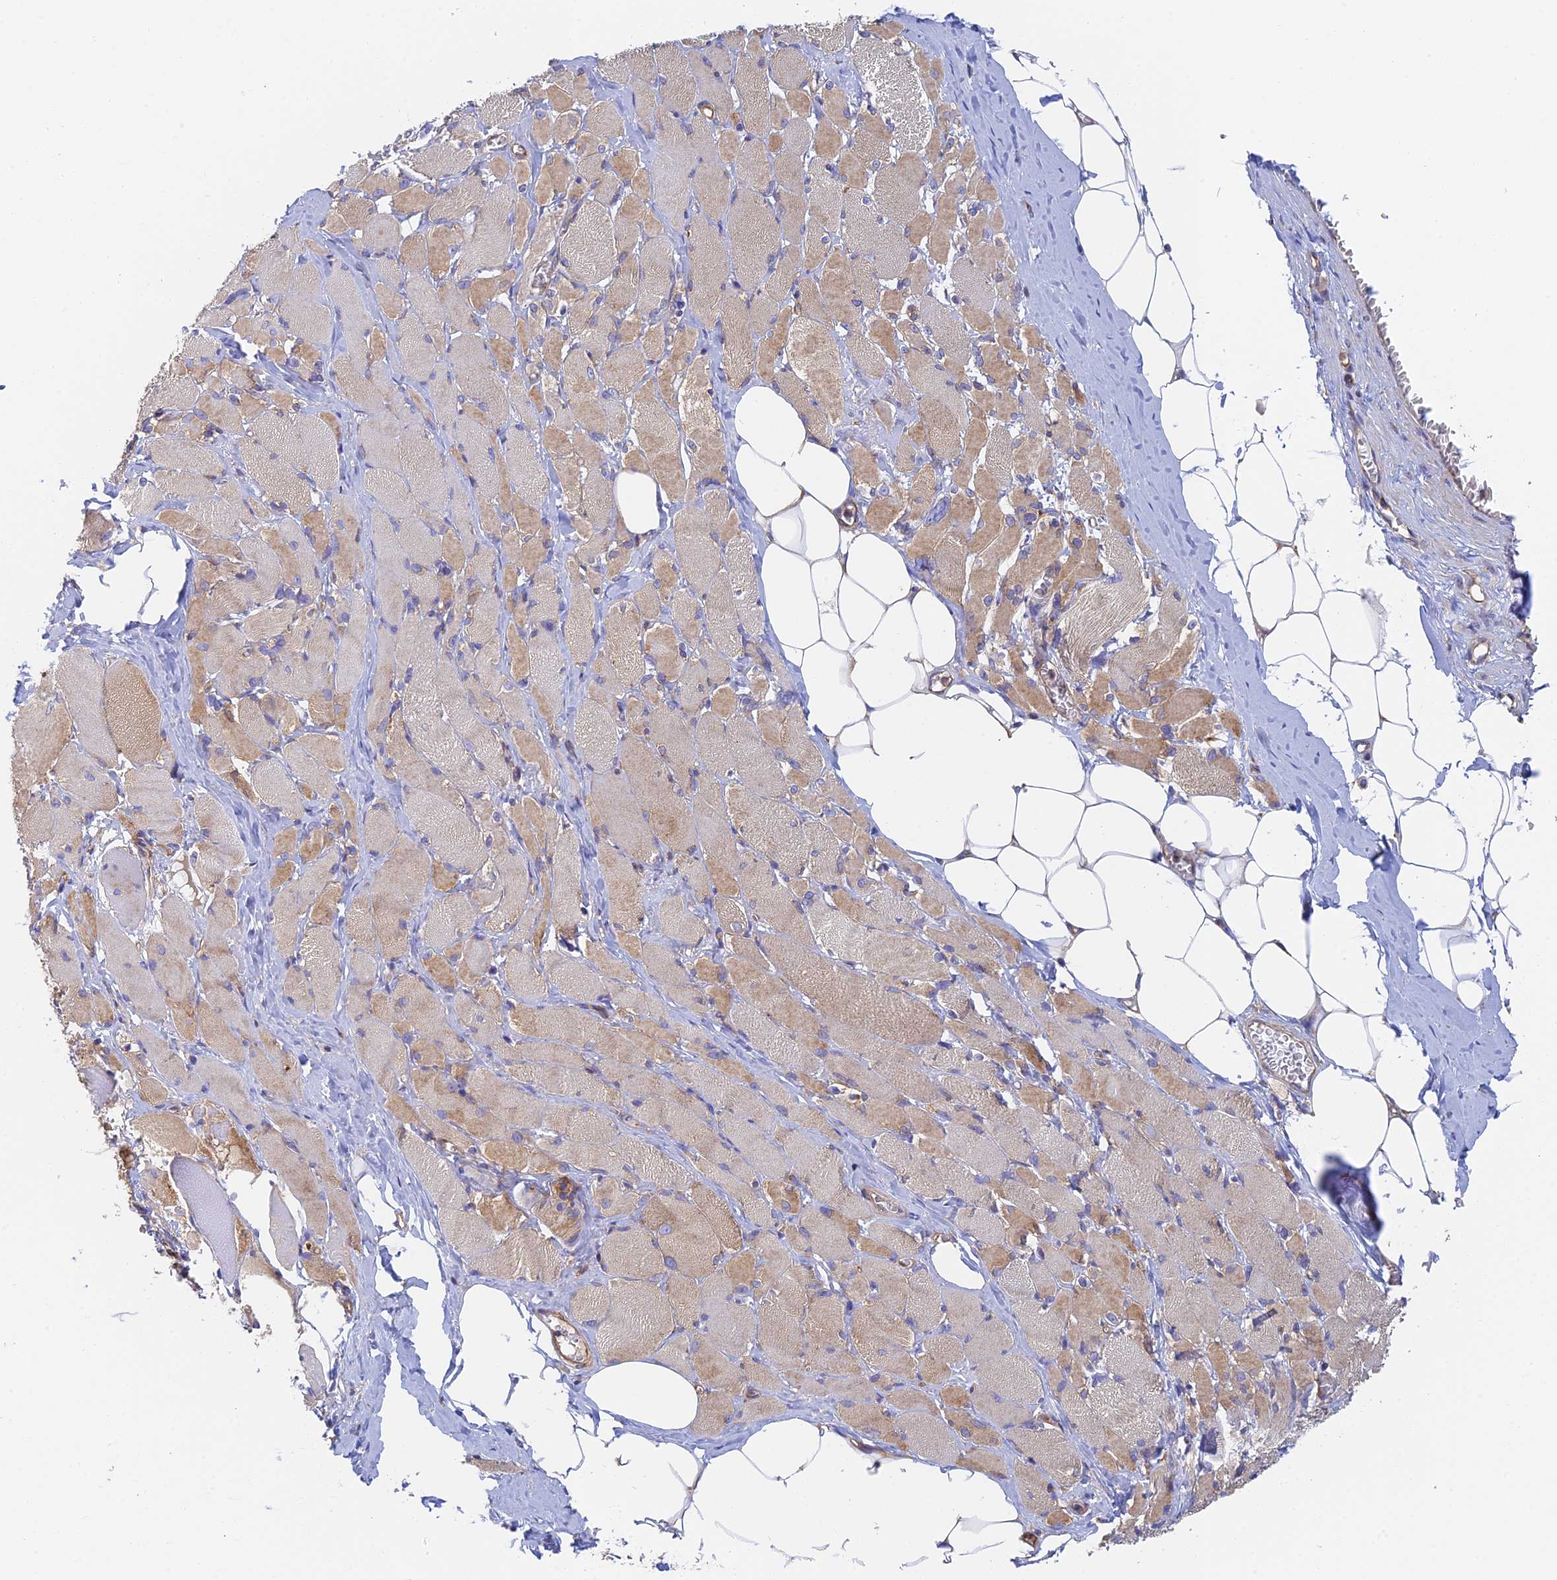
{"staining": {"intensity": "weak", "quantity": "<25%", "location": "cytoplasmic/membranous"}, "tissue": "skeletal muscle", "cell_type": "Myocytes", "image_type": "normal", "snomed": [{"axis": "morphology", "description": "Normal tissue, NOS"}, {"axis": "morphology", "description": "Basal cell carcinoma"}, {"axis": "topography", "description": "Skeletal muscle"}], "caption": "IHC photomicrograph of benign human skeletal muscle stained for a protein (brown), which shows no expression in myocytes.", "gene": "DCTN2", "patient": {"sex": "female", "age": 64}}